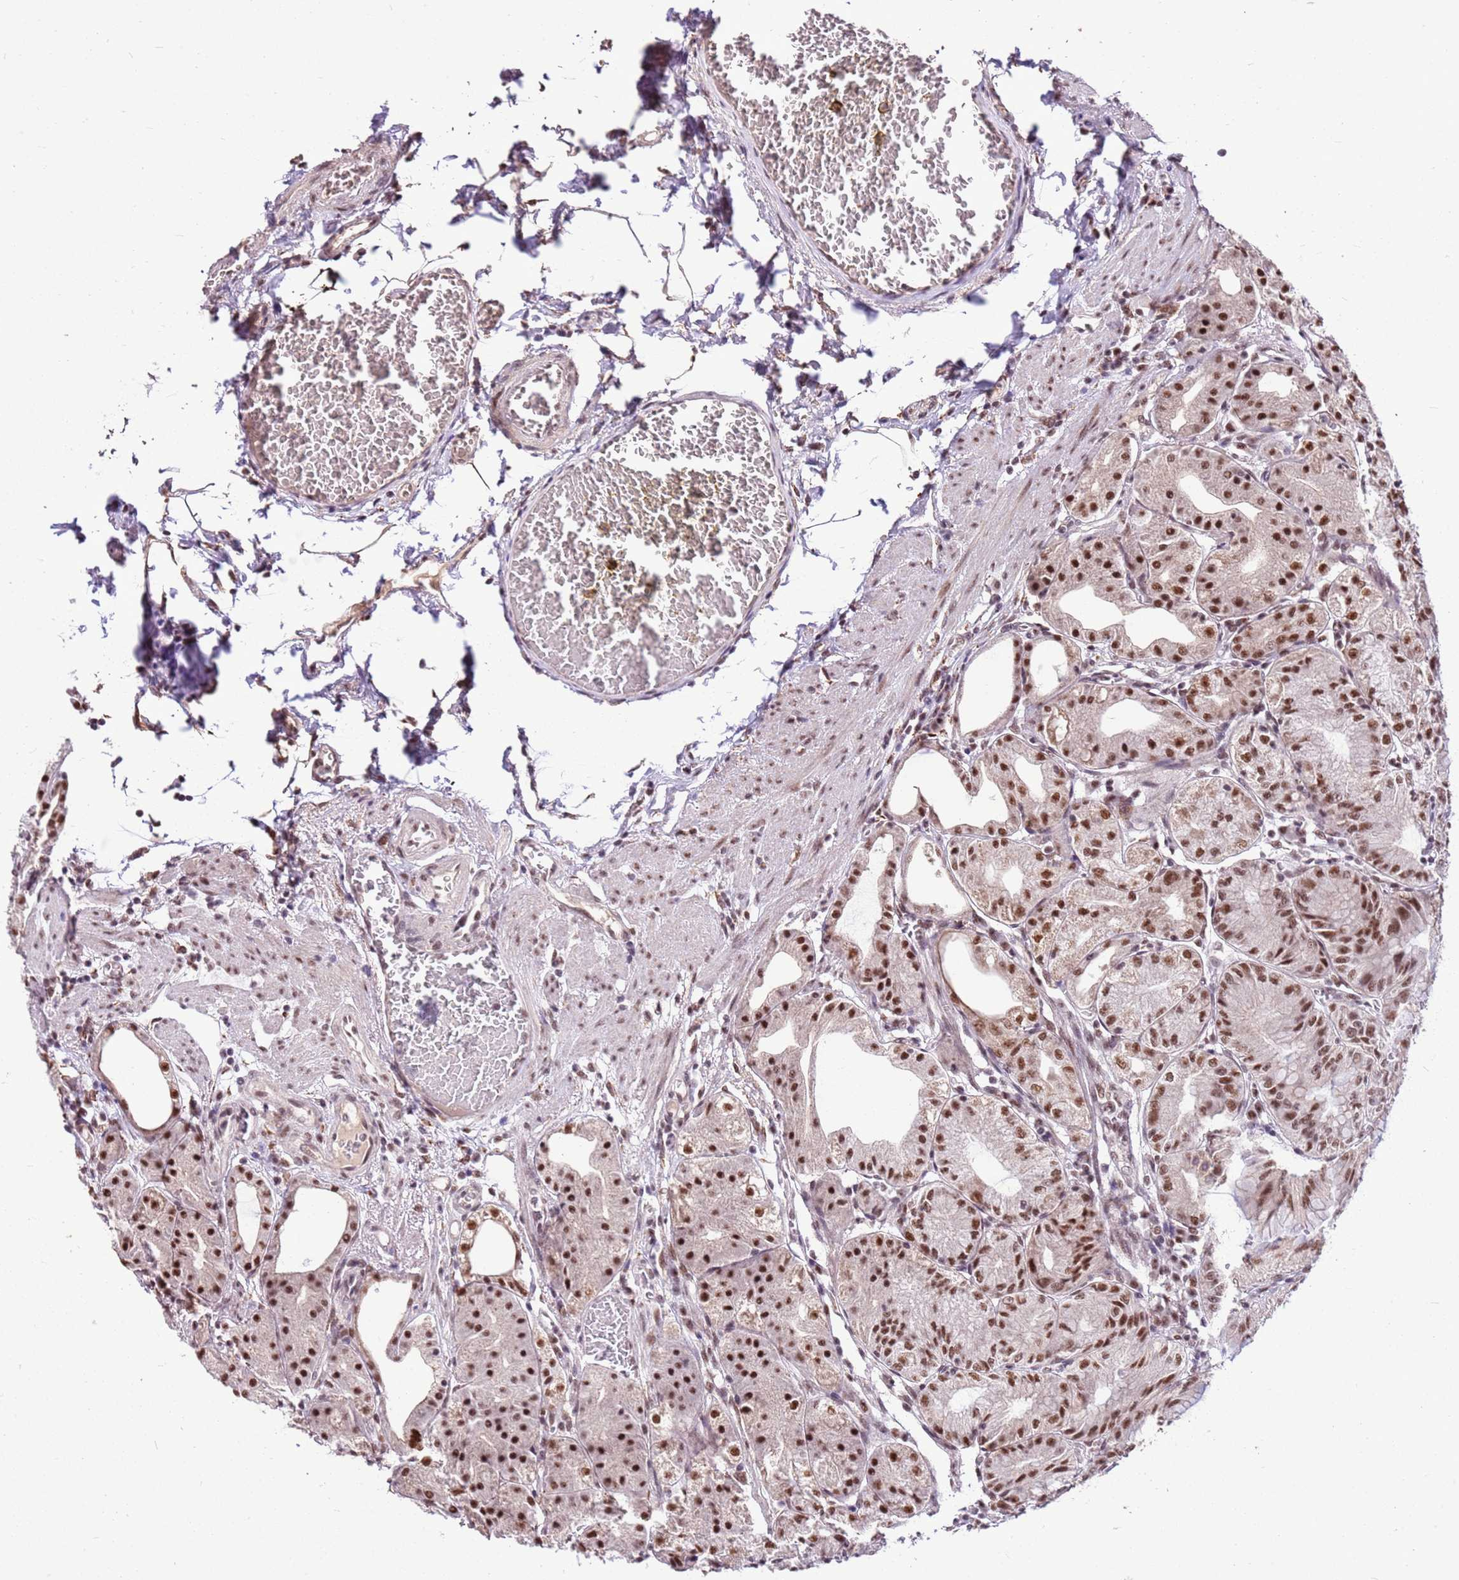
{"staining": {"intensity": "strong", "quantity": ">75%", "location": "nuclear"}, "tissue": "stomach", "cell_type": "Glandular cells", "image_type": "normal", "snomed": [{"axis": "morphology", "description": "Normal tissue, NOS"}, {"axis": "topography", "description": "Stomach, upper"}, {"axis": "topography", "description": "Stomach, lower"}], "caption": "The image reveals staining of normal stomach, revealing strong nuclear protein positivity (brown color) within glandular cells.", "gene": "AKAP8L", "patient": {"sex": "male", "age": 71}}